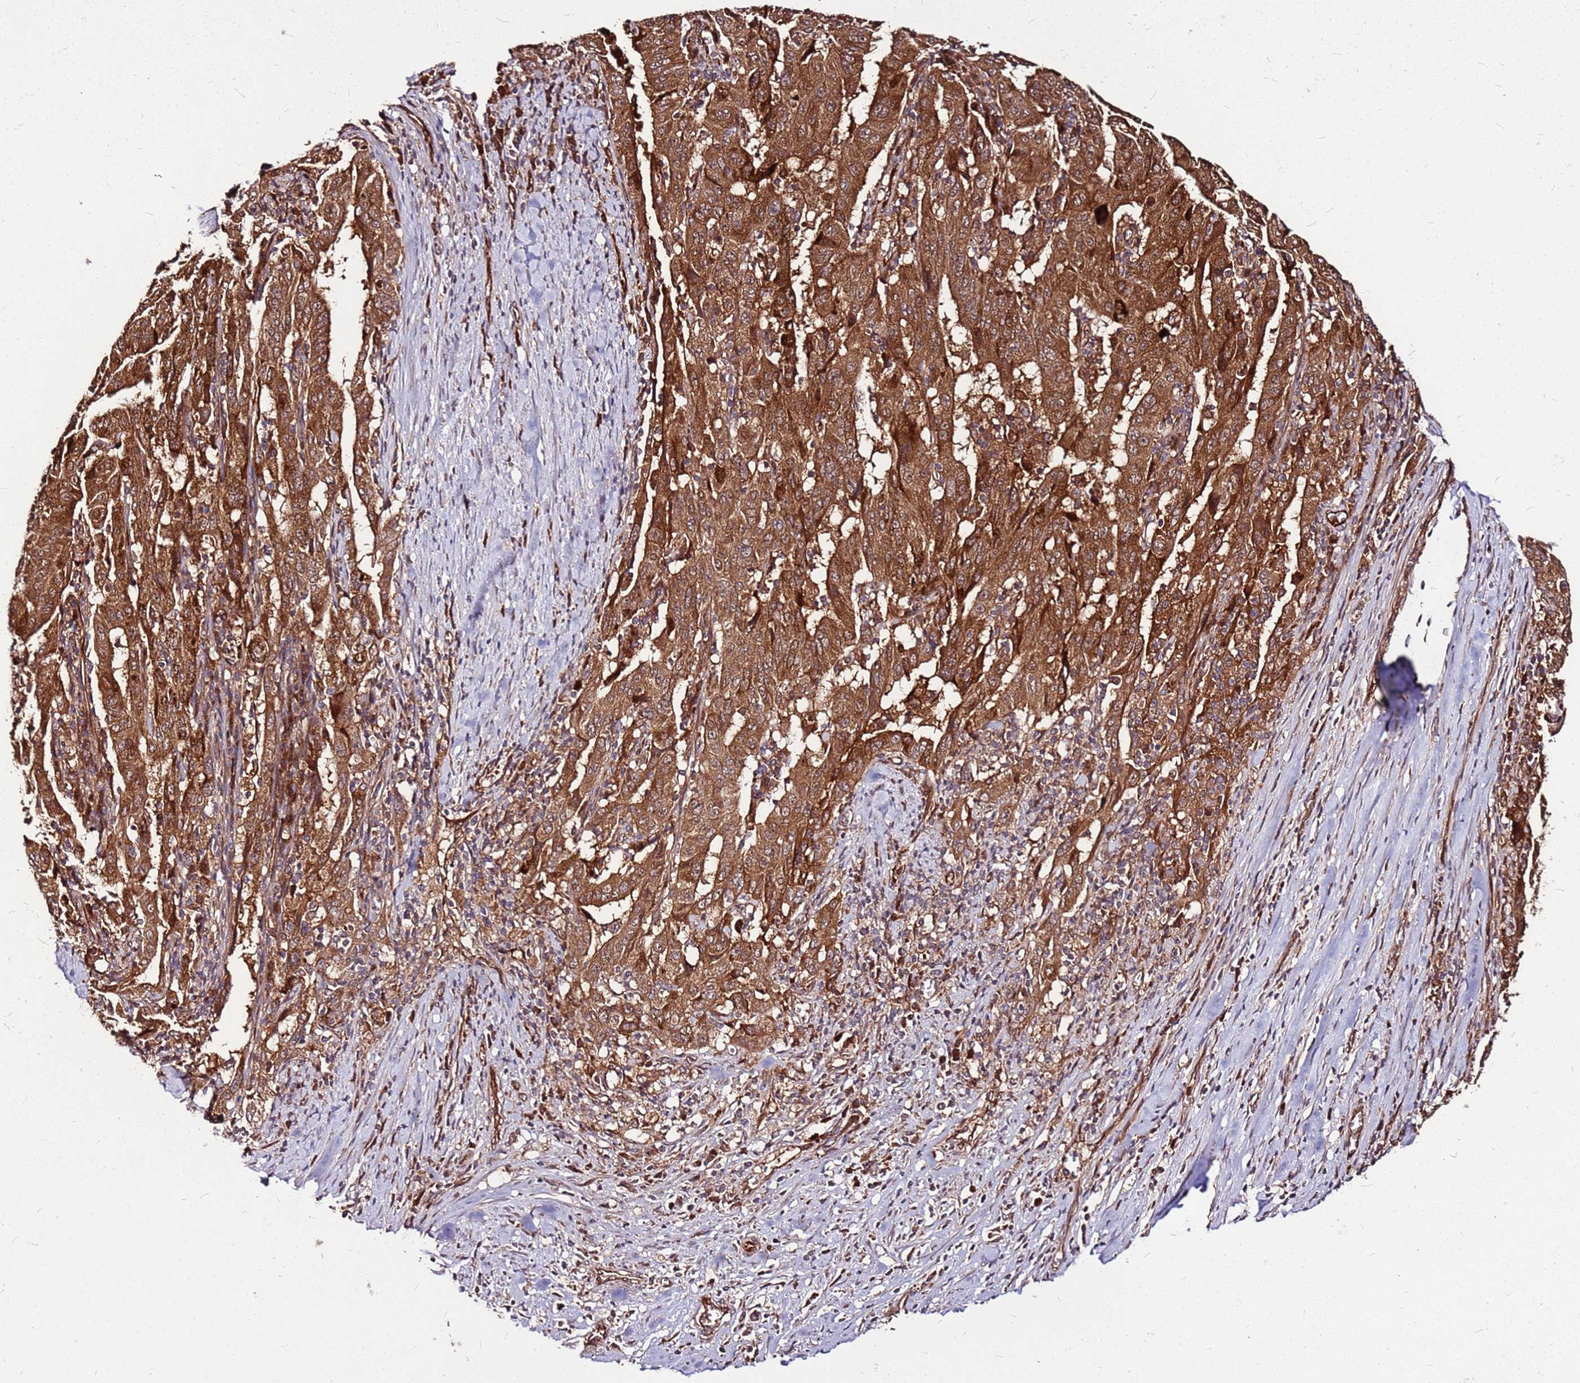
{"staining": {"intensity": "strong", "quantity": ">75%", "location": "cytoplasmic/membranous"}, "tissue": "pancreatic cancer", "cell_type": "Tumor cells", "image_type": "cancer", "snomed": [{"axis": "morphology", "description": "Adenocarcinoma, NOS"}, {"axis": "topography", "description": "Pancreas"}], "caption": "Adenocarcinoma (pancreatic) stained for a protein shows strong cytoplasmic/membranous positivity in tumor cells. (brown staining indicates protein expression, while blue staining denotes nuclei).", "gene": "LYPLAL1", "patient": {"sex": "male", "age": 63}}